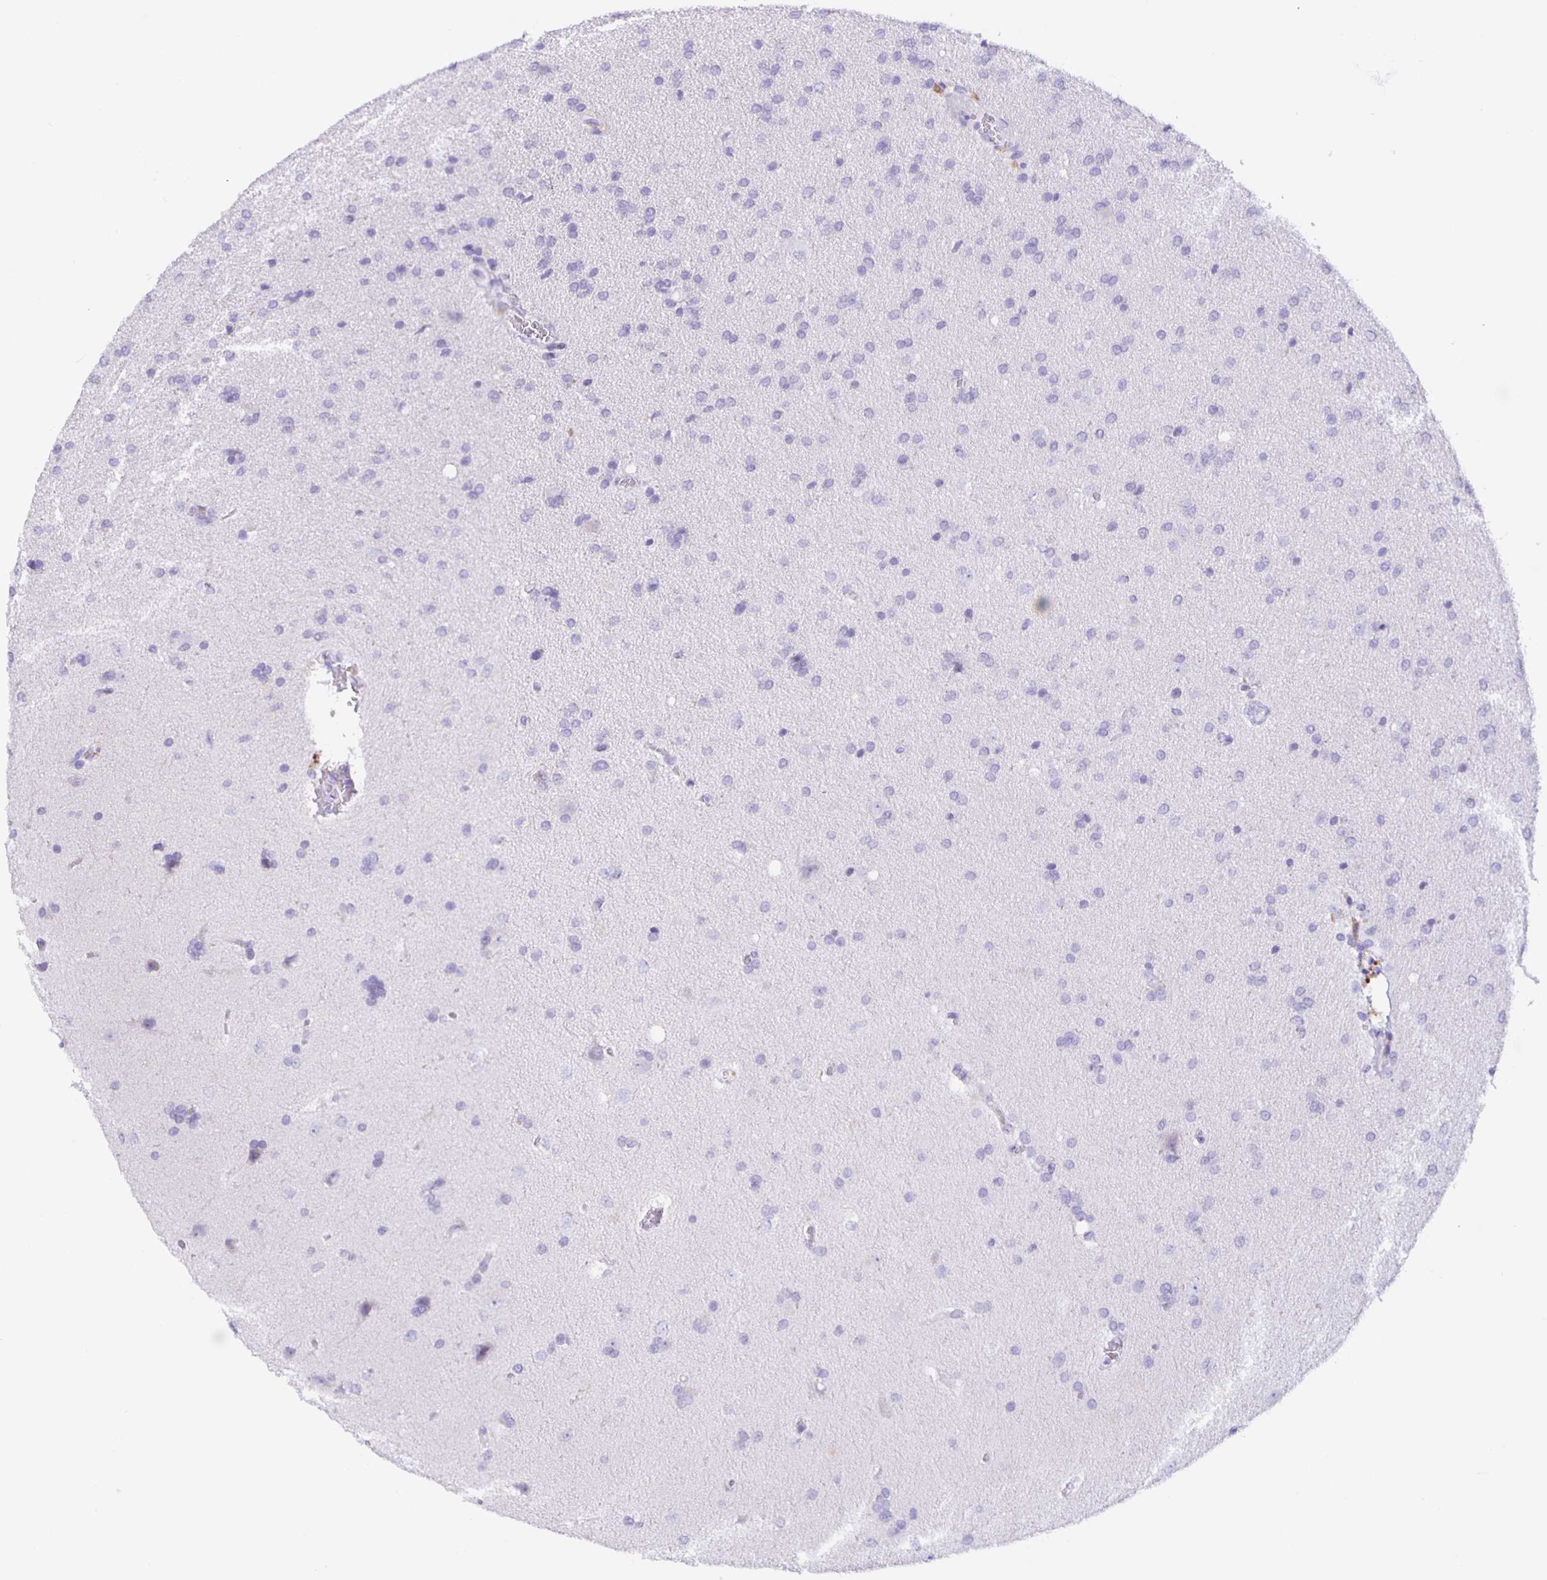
{"staining": {"intensity": "negative", "quantity": "none", "location": "none"}, "tissue": "glioma", "cell_type": "Tumor cells", "image_type": "cancer", "snomed": [{"axis": "morphology", "description": "Glioma, malignant, Low grade"}, {"axis": "topography", "description": "Brain"}], "caption": "IHC histopathology image of glioma stained for a protein (brown), which shows no positivity in tumor cells.", "gene": "AQP6", "patient": {"sex": "female", "age": 54}}